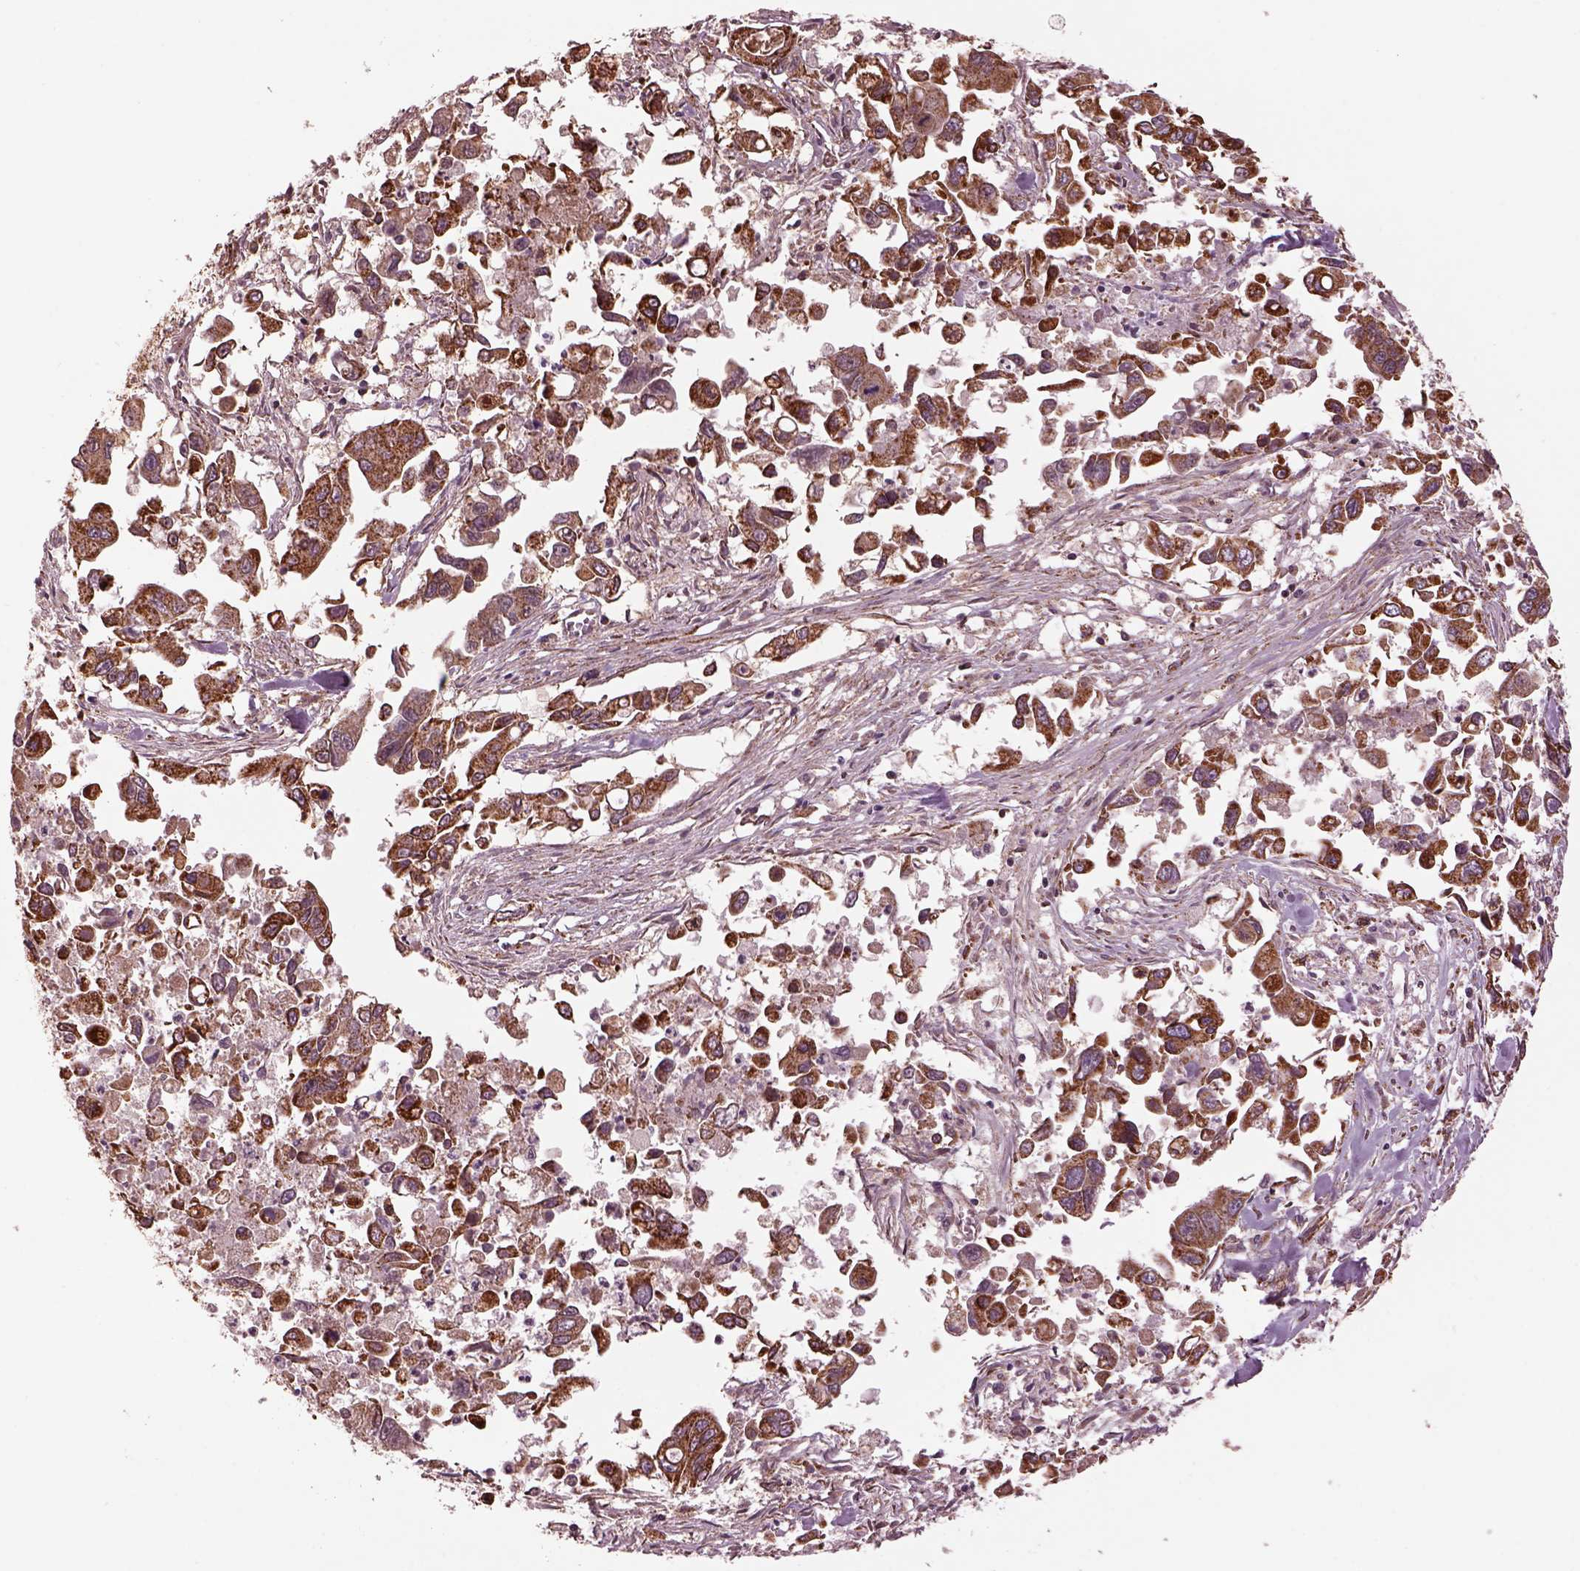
{"staining": {"intensity": "moderate", "quantity": "25%-75%", "location": "cytoplasmic/membranous"}, "tissue": "pancreatic cancer", "cell_type": "Tumor cells", "image_type": "cancer", "snomed": [{"axis": "morphology", "description": "Adenocarcinoma, NOS"}, {"axis": "topography", "description": "Pancreas"}], "caption": "Pancreatic cancer (adenocarcinoma) was stained to show a protein in brown. There is medium levels of moderate cytoplasmic/membranous expression in about 25%-75% of tumor cells.", "gene": "TMEM254", "patient": {"sex": "female", "age": 83}}